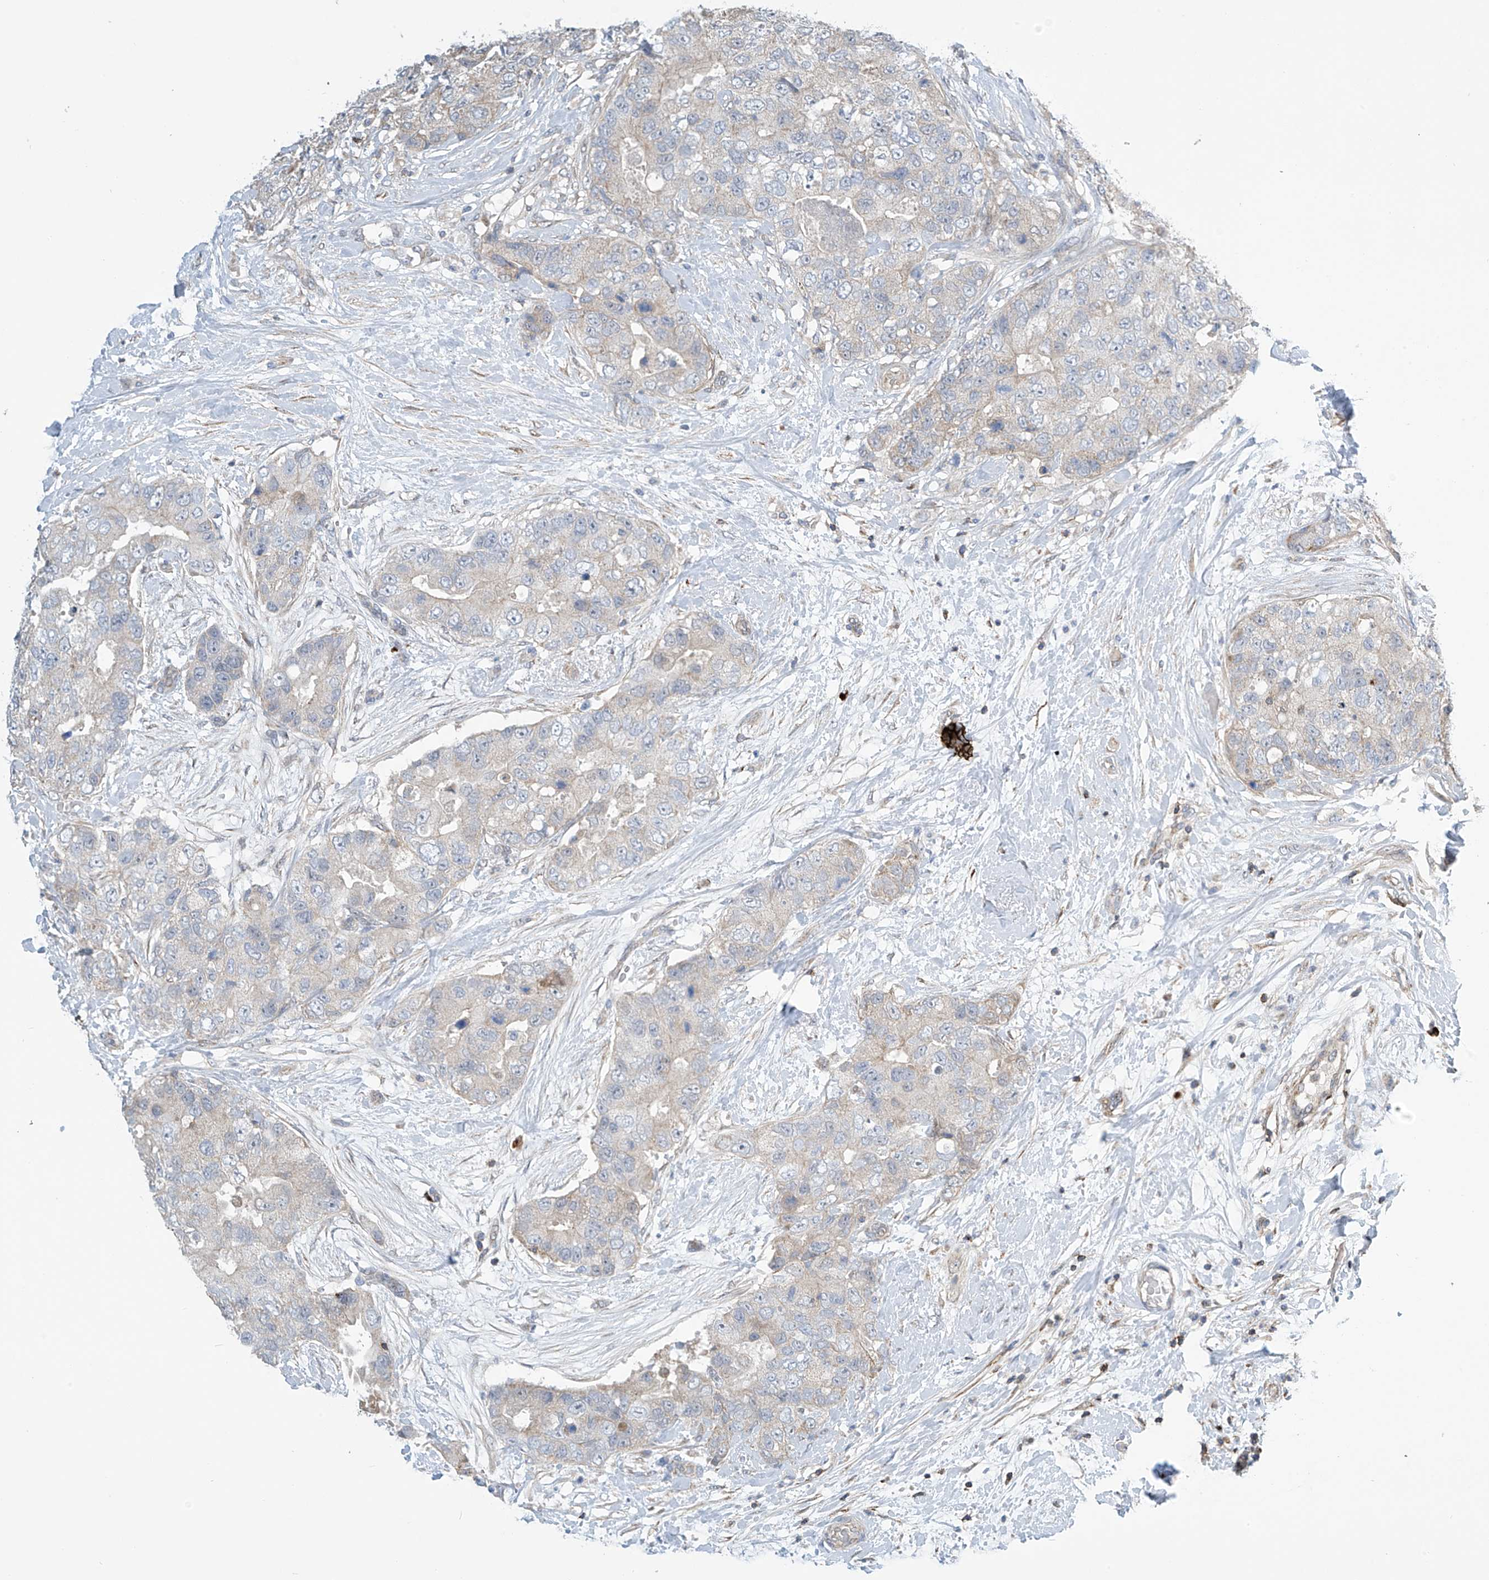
{"staining": {"intensity": "negative", "quantity": "none", "location": "none"}, "tissue": "breast cancer", "cell_type": "Tumor cells", "image_type": "cancer", "snomed": [{"axis": "morphology", "description": "Duct carcinoma"}, {"axis": "topography", "description": "Breast"}], "caption": "Tumor cells show no significant expression in breast cancer (infiltrating ductal carcinoma).", "gene": "IBA57", "patient": {"sex": "female", "age": 62}}